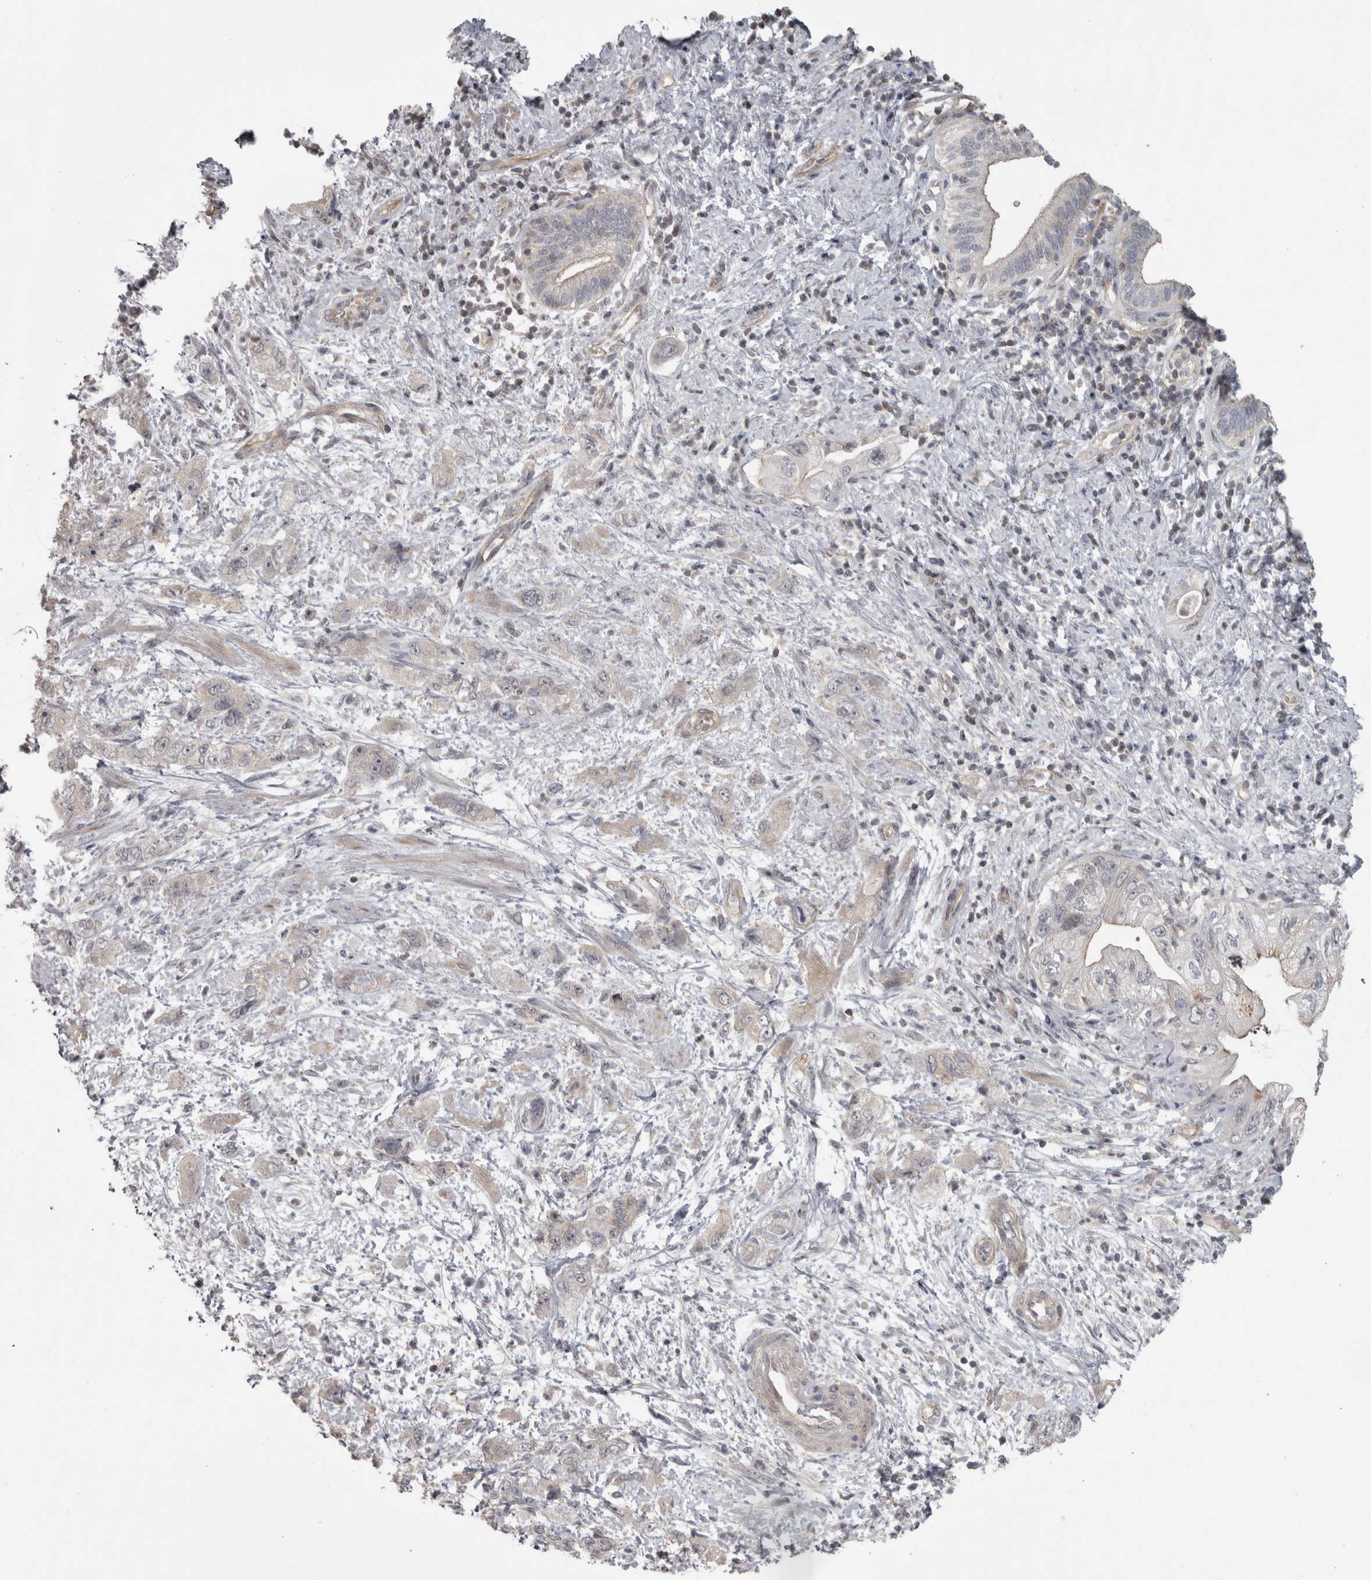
{"staining": {"intensity": "negative", "quantity": "none", "location": "none"}, "tissue": "pancreatic cancer", "cell_type": "Tumor cells", "image_type": "cancer", "snomed": [{"axis": "morphology", "description": "Adenocarcinoma, NOS"}, {"axis": "topography", "description": "Pancreas"}], "caption": "Immunohistochemistry micrograph of human adenocarcinoma (pancreatic) stained for a protein (brown), which displays no positivity in tumor cells.", "gene": "PPP1R12B", "patient": {"sex": "female", "age": 73}}